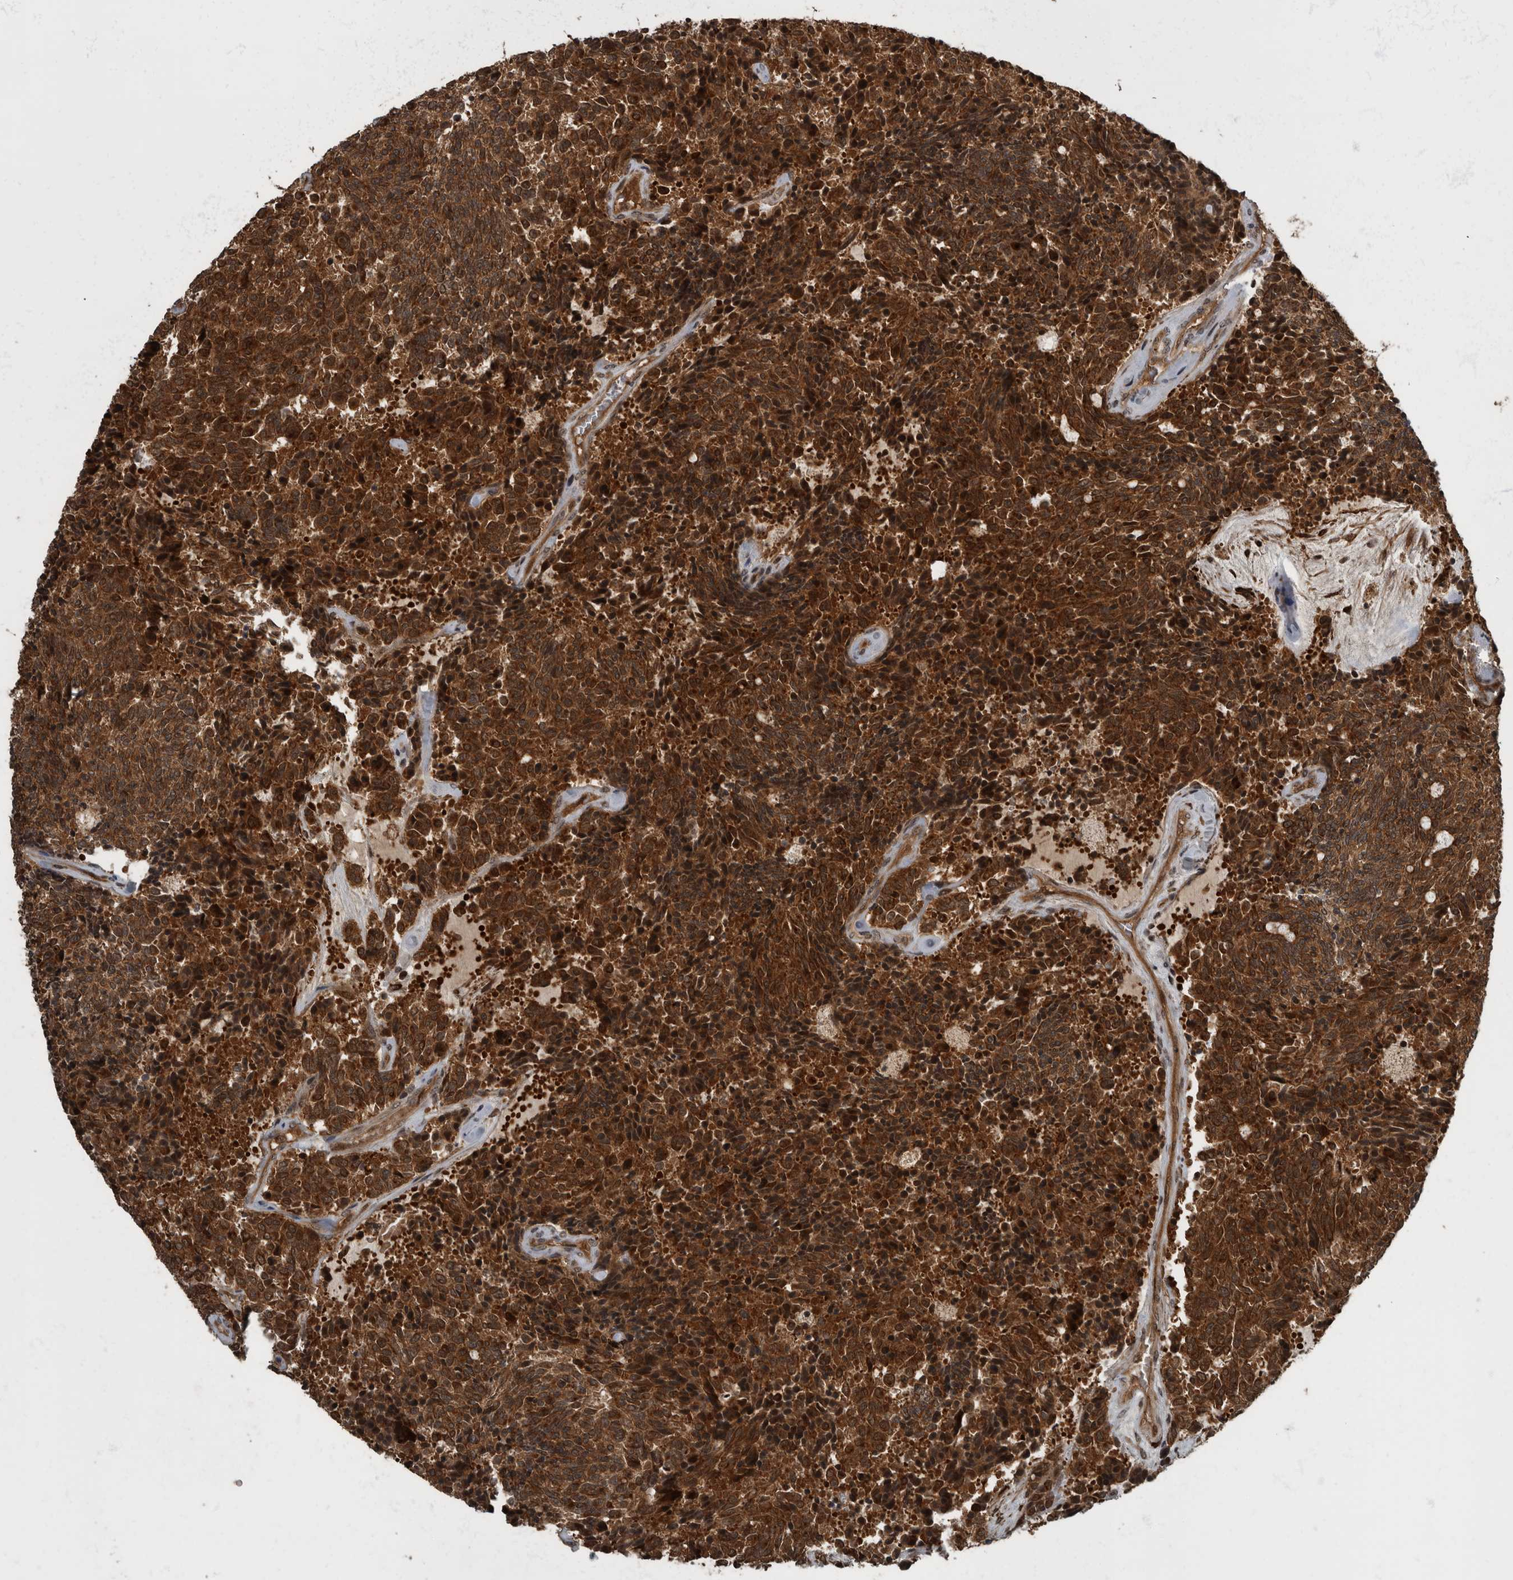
{"staining": {"intensity": "strong", "quantity": ">75%", "location": "cytoplasmic/membranous"}, "tissue": "carcinoid", "cell_type": "Tumor cells", "image_type": "cancer", "snomed": [{"axis": "morphology", "description": "Carcinoid, malignant, NOS"}, {"axis": "topography", "description": "Pancreas"}], "caption": "This is a micrograph of immunohistochemistry staining of carcinoid (malignant), which shows strong staining in the cytoplasmic/membranous of tumor cells.", "gene": "RABGGTB", "patient": {"sex": "female", "age": 54}}